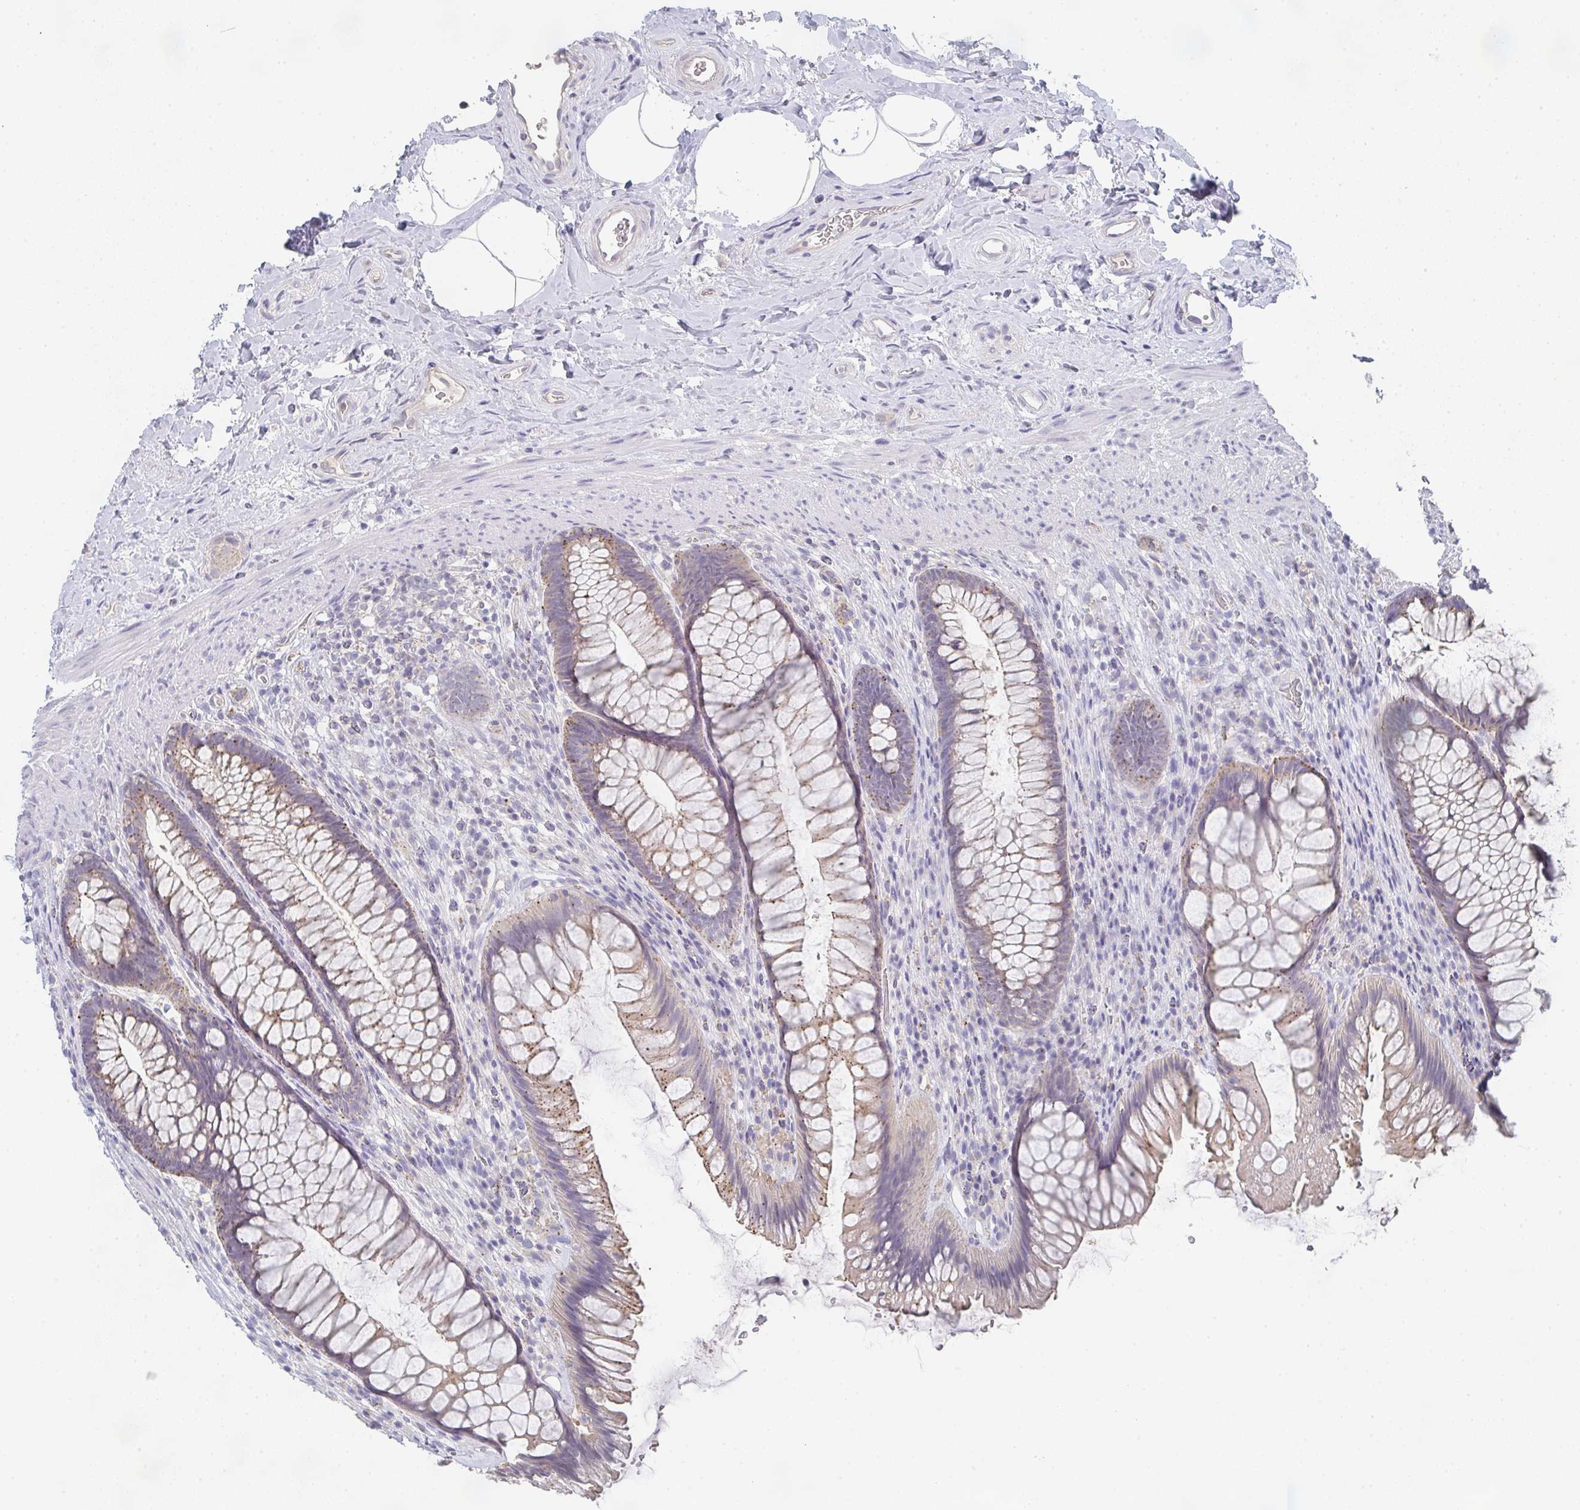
{"staining": {"intensity": "moderate", "quantity": ">75%", "location": "cytoplasmic/membranous"}, "tissue": "rectum", "cell_type": "Glandular cells", "image_type": "normal", "snomed": [{"axis": "morphology", "description": "Normal tissue, NOS"}, {"axis": "topography", "description": "Rectum"}], "caption": "Protein analysis of normal rectum displays moderate cytoplasmic/membranous staining in approximately >75% of glandular cells.", "gene": "CHMP5", "patient": {"sex": "male", "age": 53}}